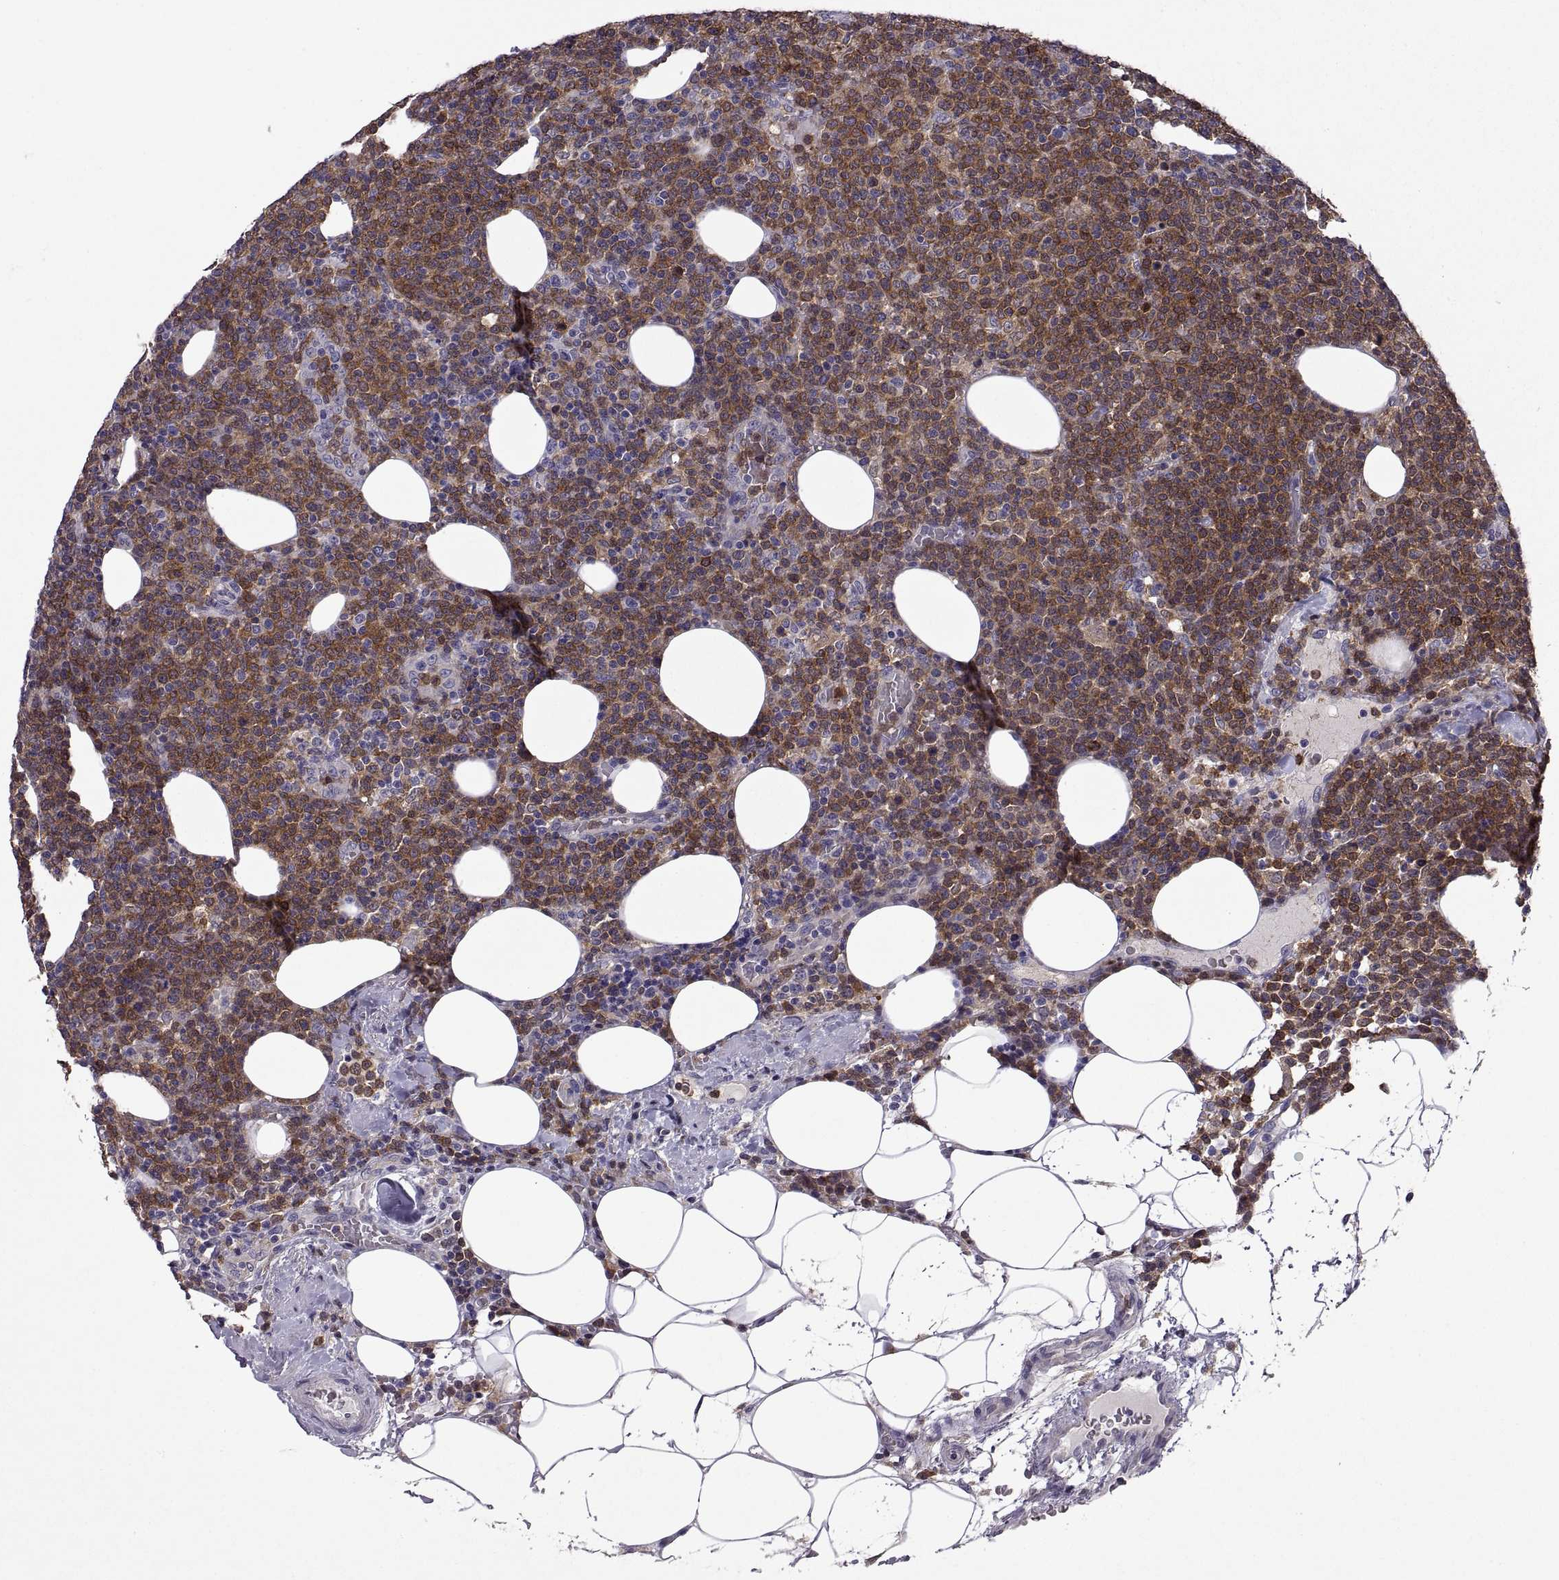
{"staining": {"intensity": "strong", "quantity": ">75%", "location": "cytoplasmic/membranous"}, "tissue": "lymphoma", "cell_type": "Tumor cells", "image_type": "cancer", "snomed": [{"axis": "morphology", "description": "Malignant lymphoma, non-Hodgkin's type, High grade"}, {"axis": "topography", "description": "Lymph node"}], "caption": "Immunohistochemical staining of human high-grade malignant lymphoma, non-Hodgkin's type demonstrates high levels of strong cytoplasmic/membranous expression in about >75% of tumor cells.", "gene": "DOK3", "patient": {"sex": "male", "age": 61}}